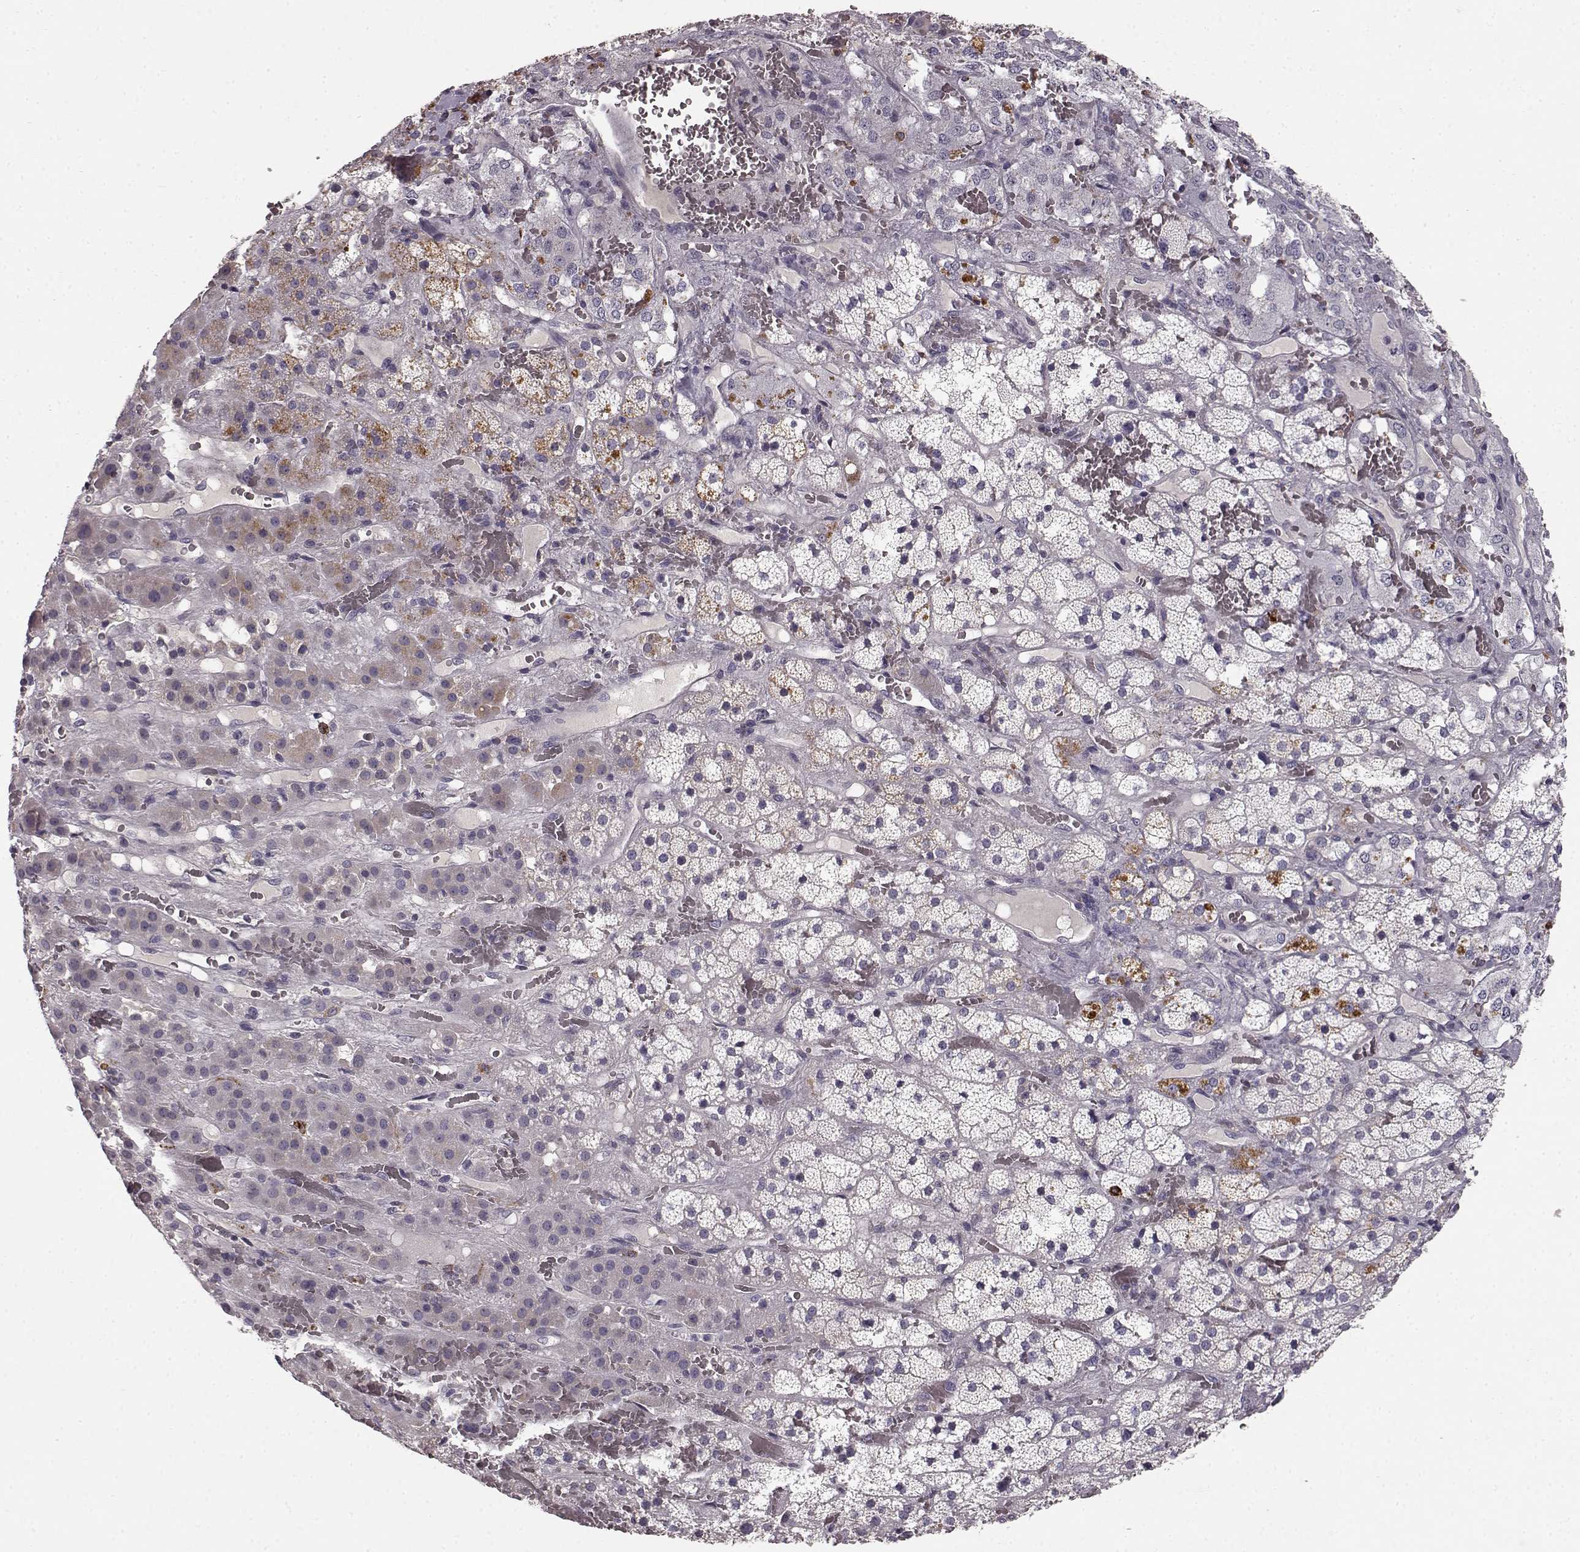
{"staining": {"intensity": "weak", "quantity": "<25%", "location": "cytoplasmic/membranous"}, "tissue": "adrenal gland", "cell_type": "Glandular cells", "image_type": "normal", "snomed": [{"axis": "morphology", "description": "Normal tissue, NOS"}, {"axis": "topography", "description": "Adrenal gland"}], "caption": "Immunohistochemical staining of normal human adrenal gland shows no significant staining in glandular cells.", "gene": "CCNF", "patient": {"sex": "male", "age": 57}}